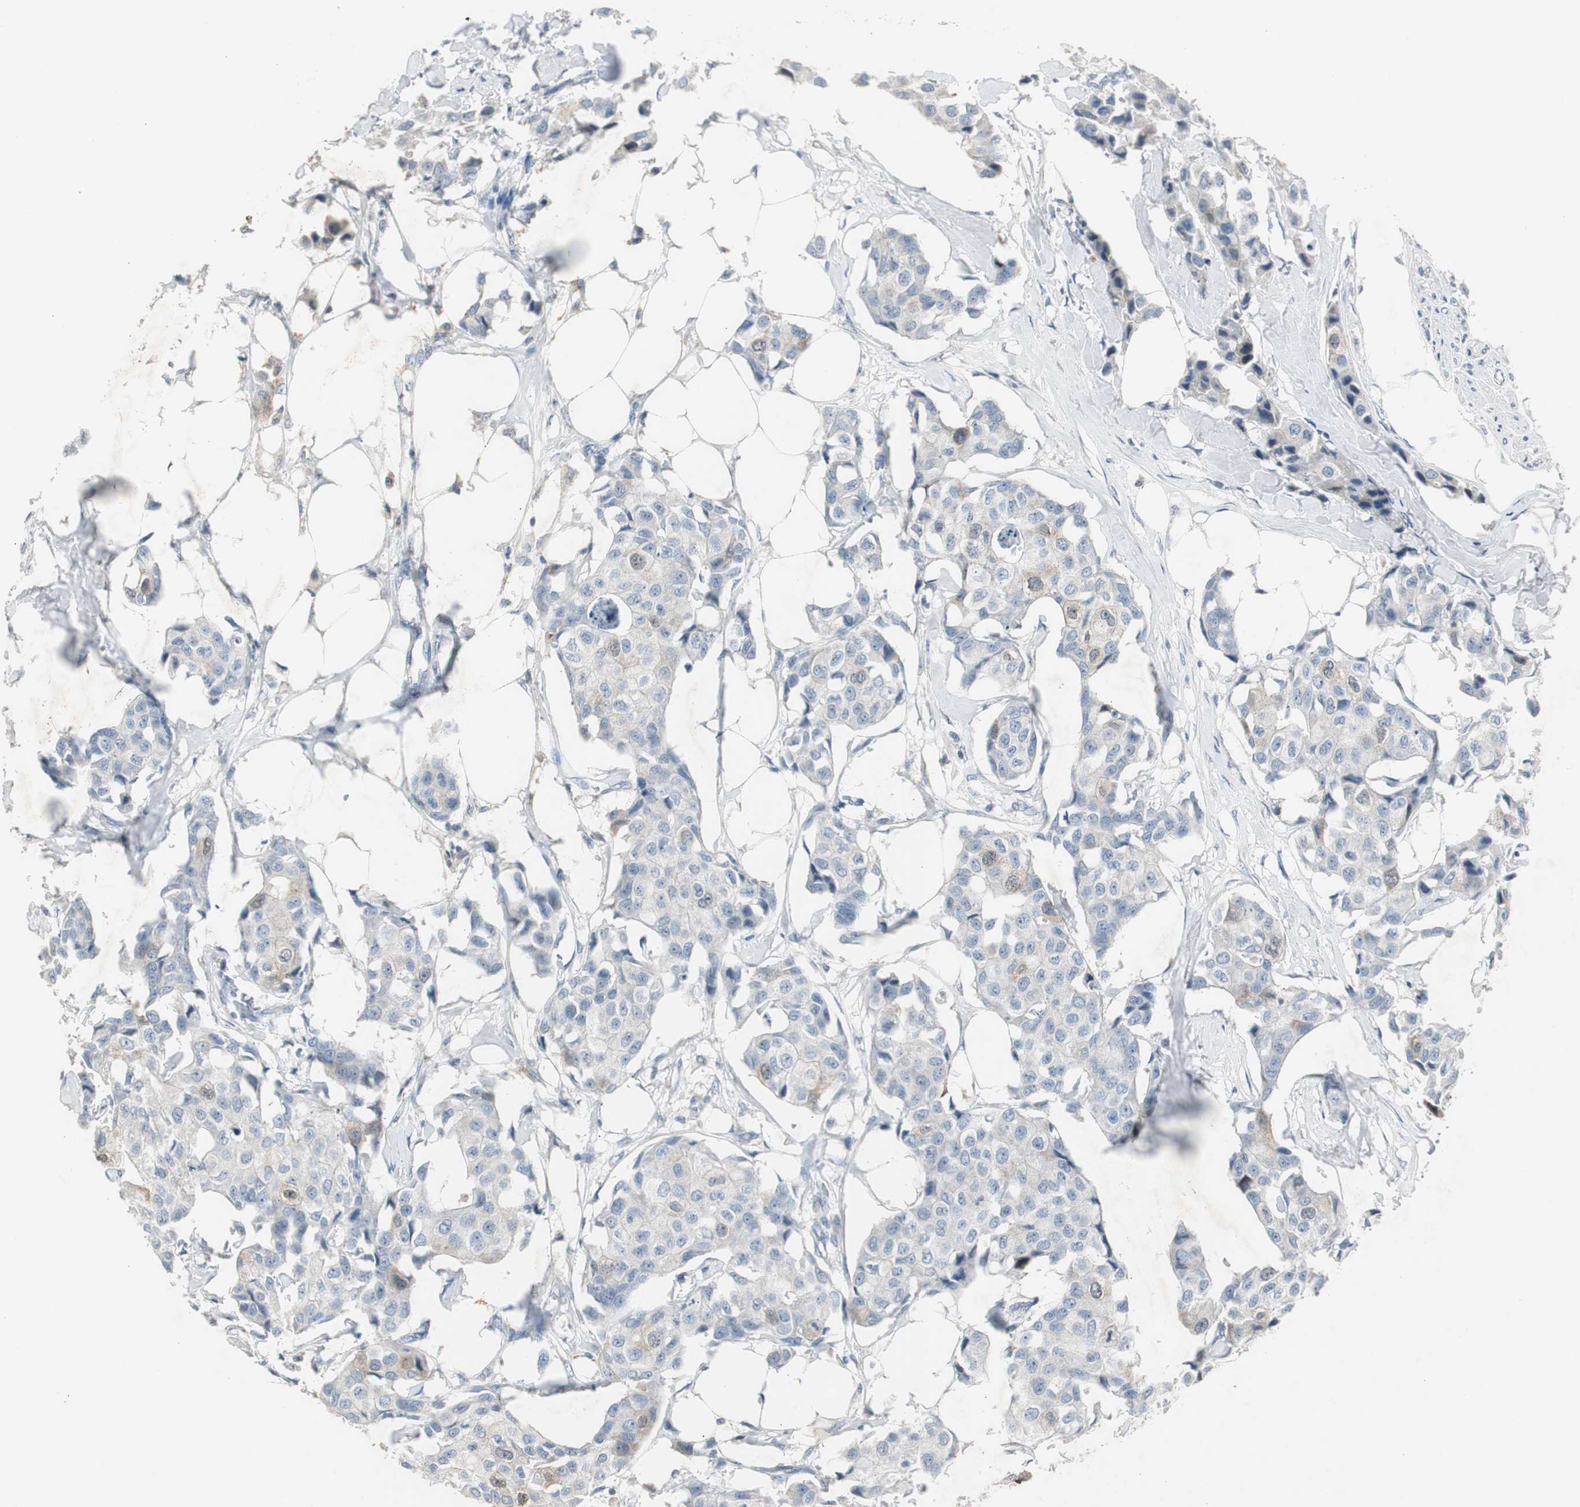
{"staining": {"intensity": "negative", "quantity": "none", "location": "none"}, "tissue": "breast cancer", "cell_type": "Tumor cells", "image_type": "cancer", "snomed": [{"axis": "morphology", "description": "Duct carcinoma"}, {"axis": "topography", "description": "Breast"}], "caption": "DAB (3,3'-diaminobenzidine) immunohistochemical staining of human infiltrating ductal carcinoma (breast) exhibits no significant positivity in tumor cells.", "gene": "TK1", "patient": {"sex": "female", "age": 80}}